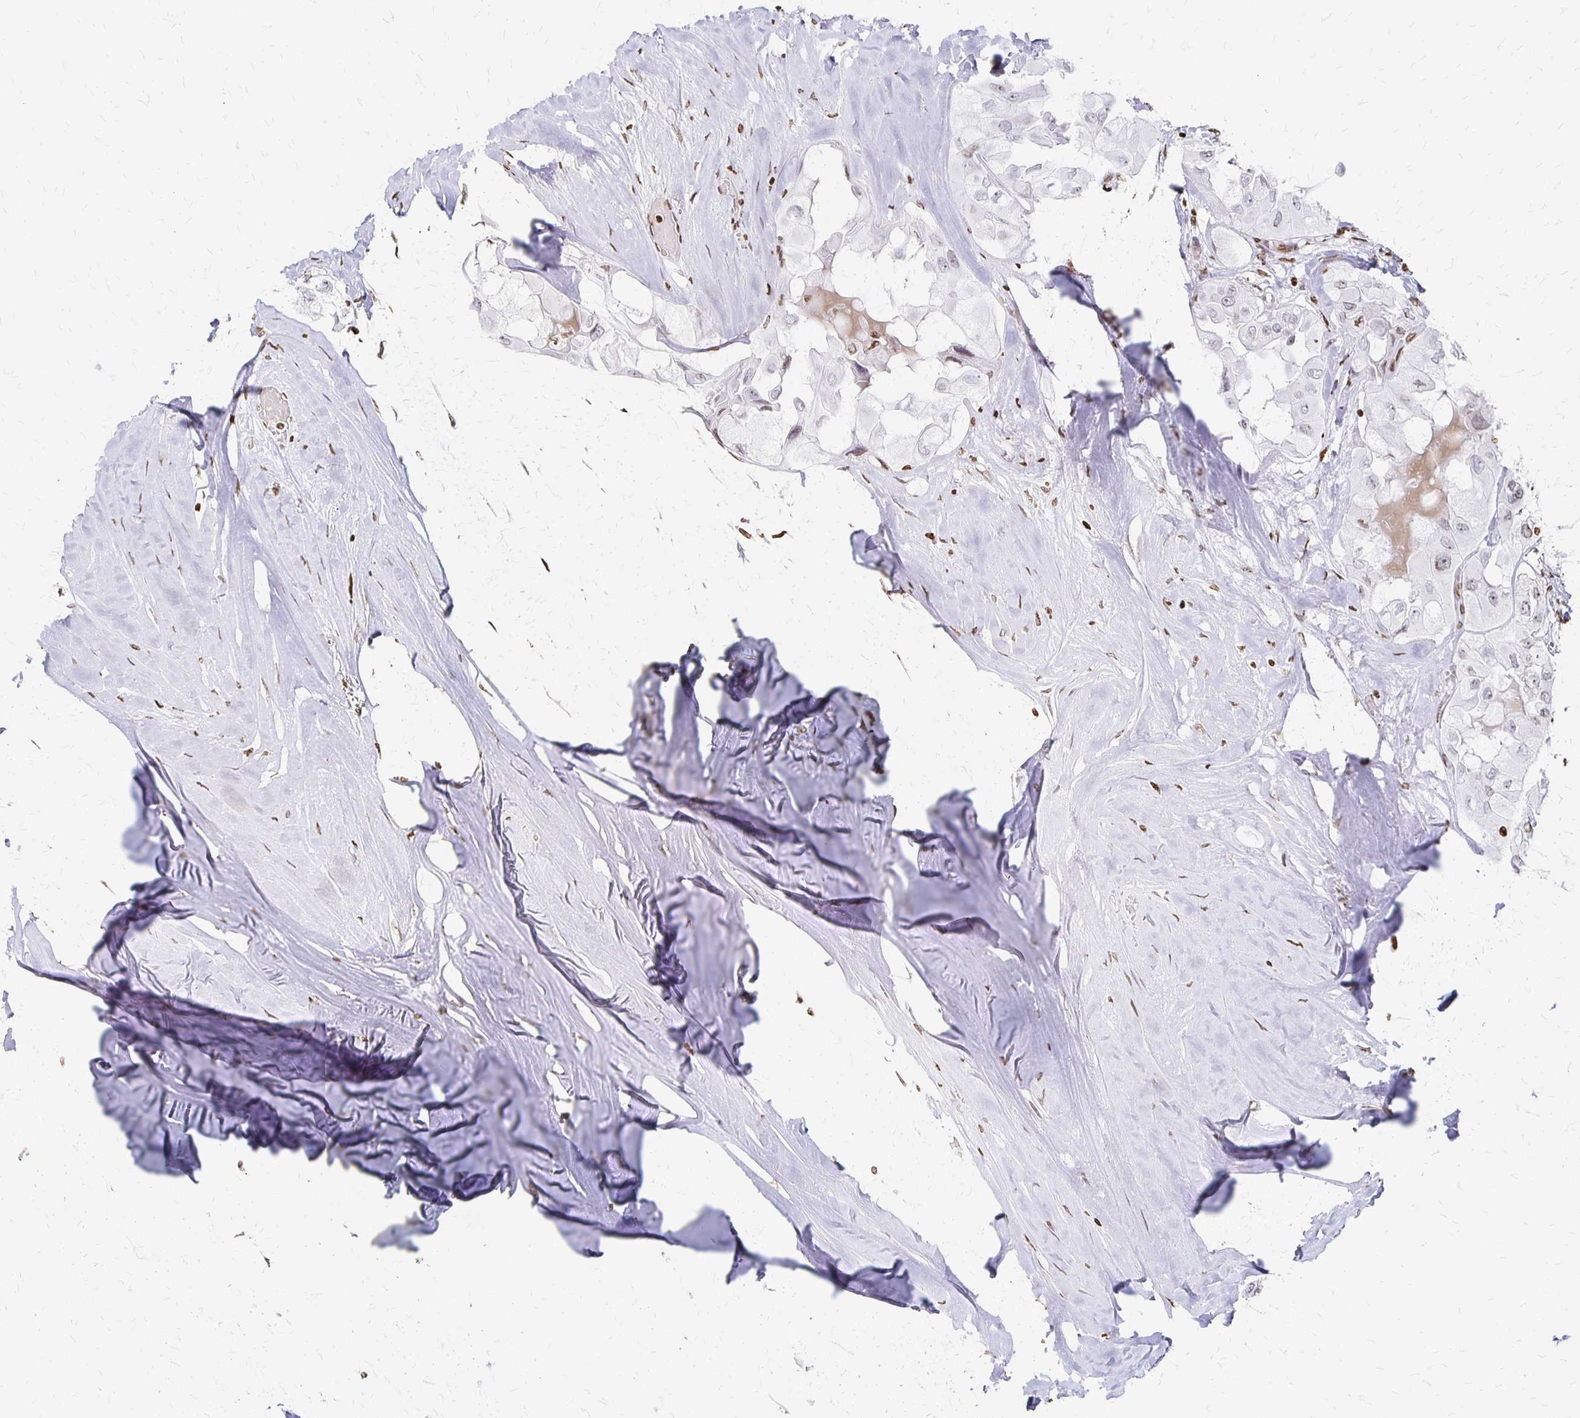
{"staining": {"intensity": "negative", "quantity": "none", "location": "none"}, "tissue": "thyroid cancer", "cell_type": "Tumor cells", "image_type": "cancer", "snomed": [{"axis": "morphology", "description": "Normal tissue, NOS"}, {"axis": "morphology", "description": "Papillary adenocarcinoma, NOS"}, {"axis": "topography", "description": "Thyroid gland"}], "caption": "Micrograph shows no significant protein positivity in tumor cells of papillary adenocarcinoma (thyroid). The staining was performed using DAB (3,3'-diaminobenzidine) to visualize the protein expression in brown, while the nuclei were stained in blue with hematoxylin (Magnification: 20x).", "gene": "ZNF280C", "patient": {"sex": "female", "age": 59}}